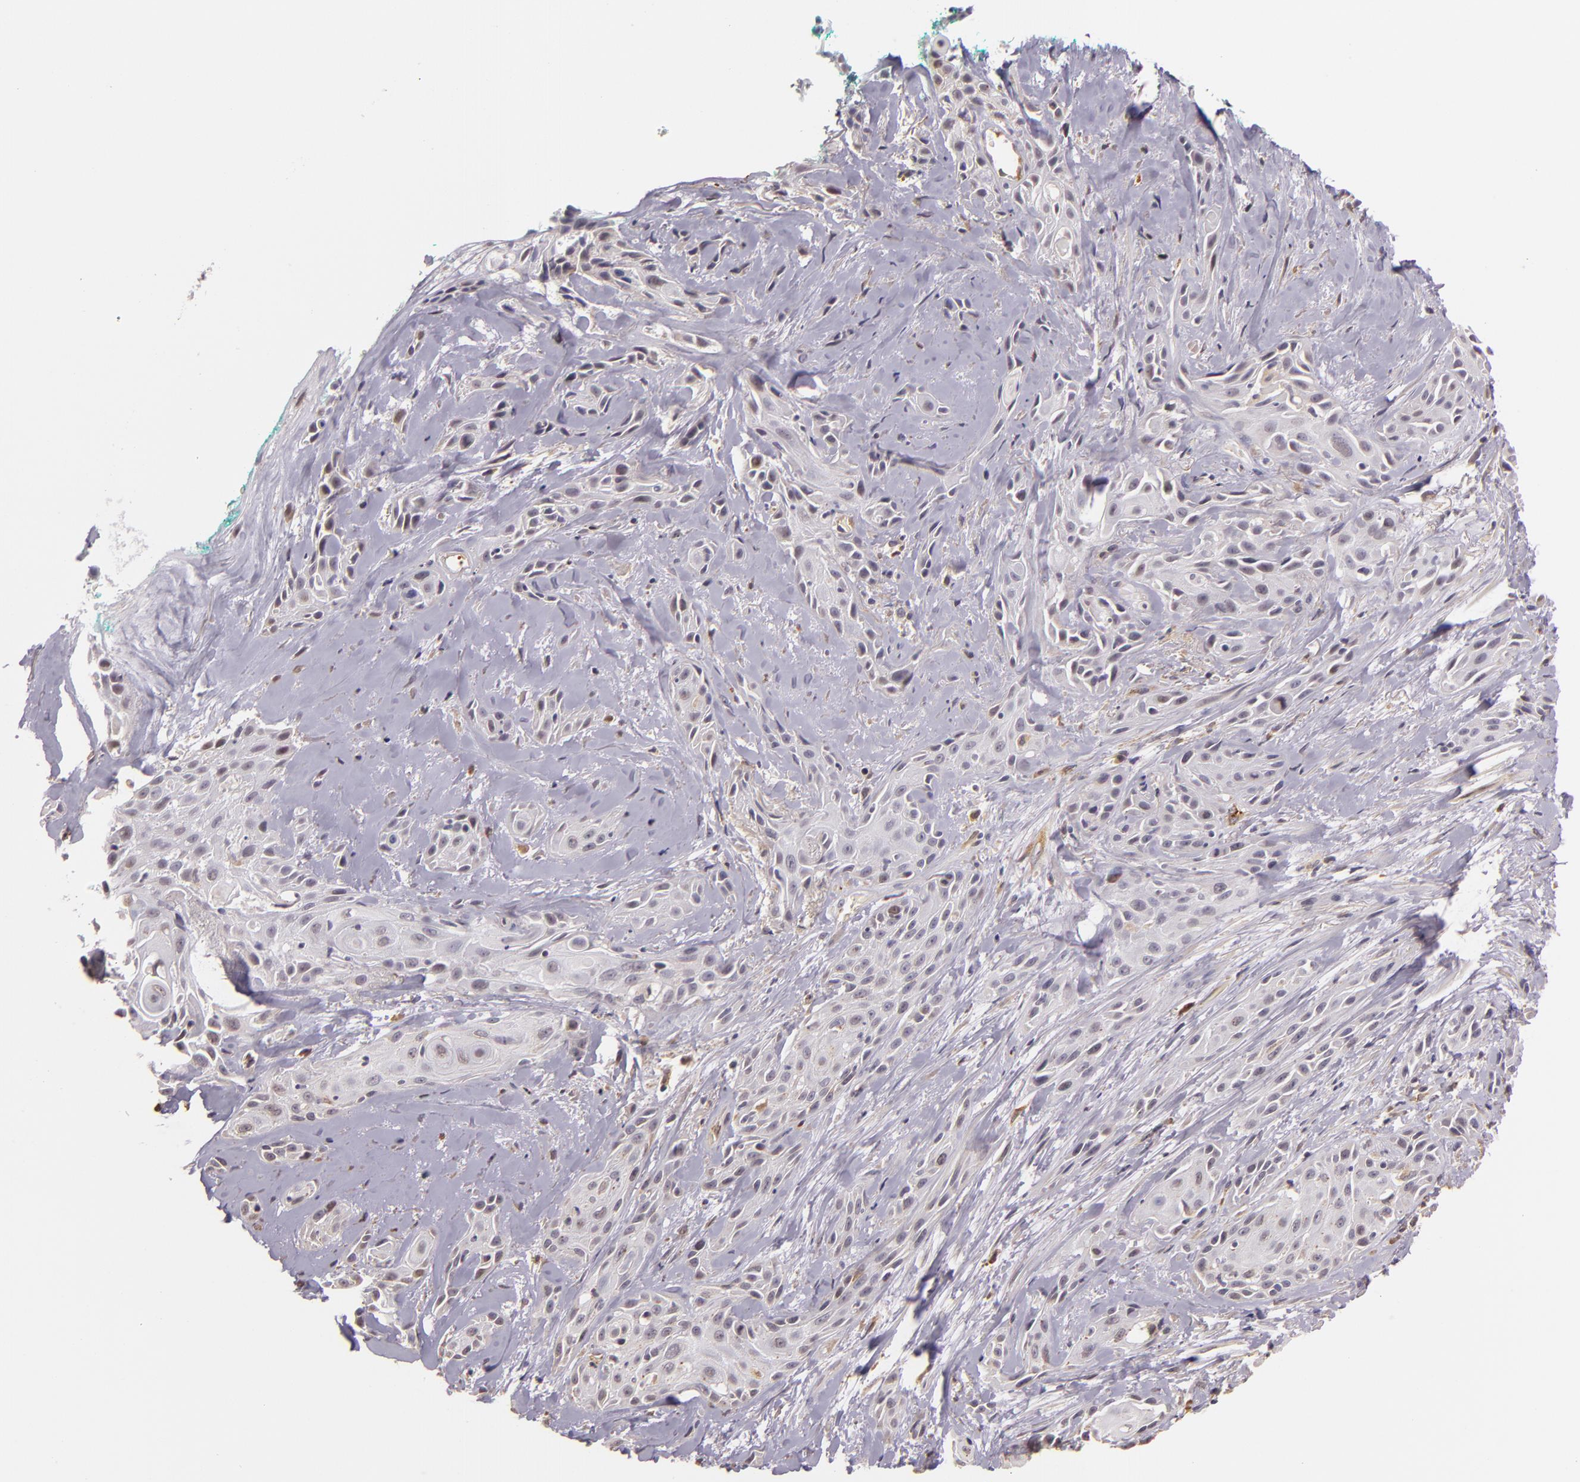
{"staining": {"intensity": "negative", "quantity": "none", "location": "none"}, "tissue": "skin cancer", "cell_type": "Tumor cells", "image_type": "cancer", "snomed": [{"axis": "morphology", "description": "Squamous cell carcinoma, NOS"}, {"axis": "topography", "description": "Skin"}, {"axis": "topography", "description": "Anal"}], "caption": "DAB (3,3'-diaminobenzidine) immunohistochemical staining of human skin cancer (squamous cell carcinoma) demonstrates no significant expression in tumor cells.", "gene": "SYTL4", "patient": {"sex": "male", "age": 64}}